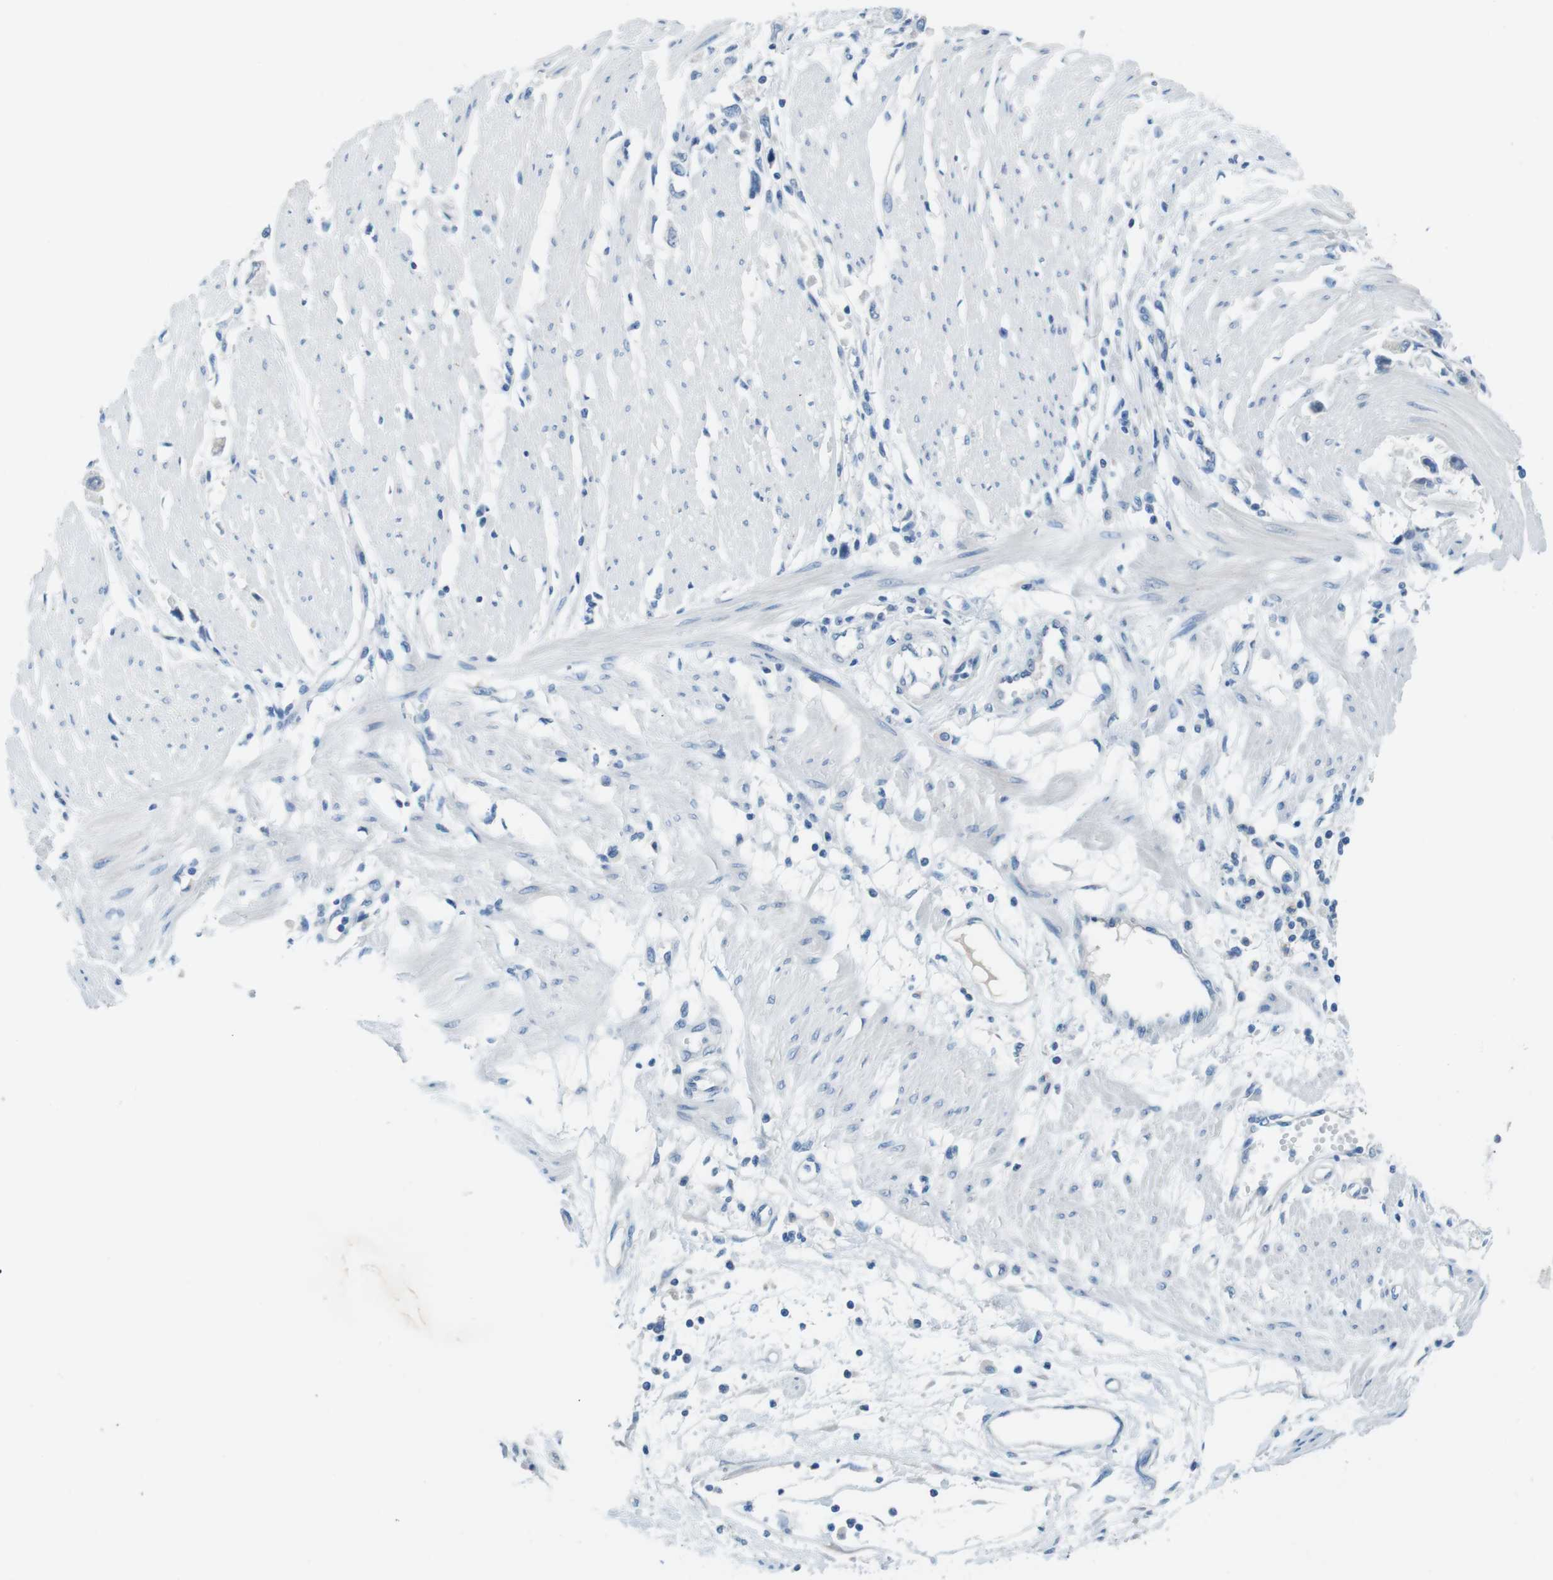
{"staining": {"intensity": "negative", "quantity": "none", "location": "none"}, "tissue": "stomach cancer", "cell_type": "Tumor cells", "image_type": "cancer", "snomed": [{"axis": "morphology", "description": "Adenocarcinoma, NOS"}, {"axis": "topography", "description": "Stomach"}], "caption": "Immunohistochemistry (IHC) photomicrograph of human stomach cancer stained for a protein (brown), which reveals no expression in tumor cells.", "gene": "SLC35A3", "patient": {"sex": "female", "age": 59}}